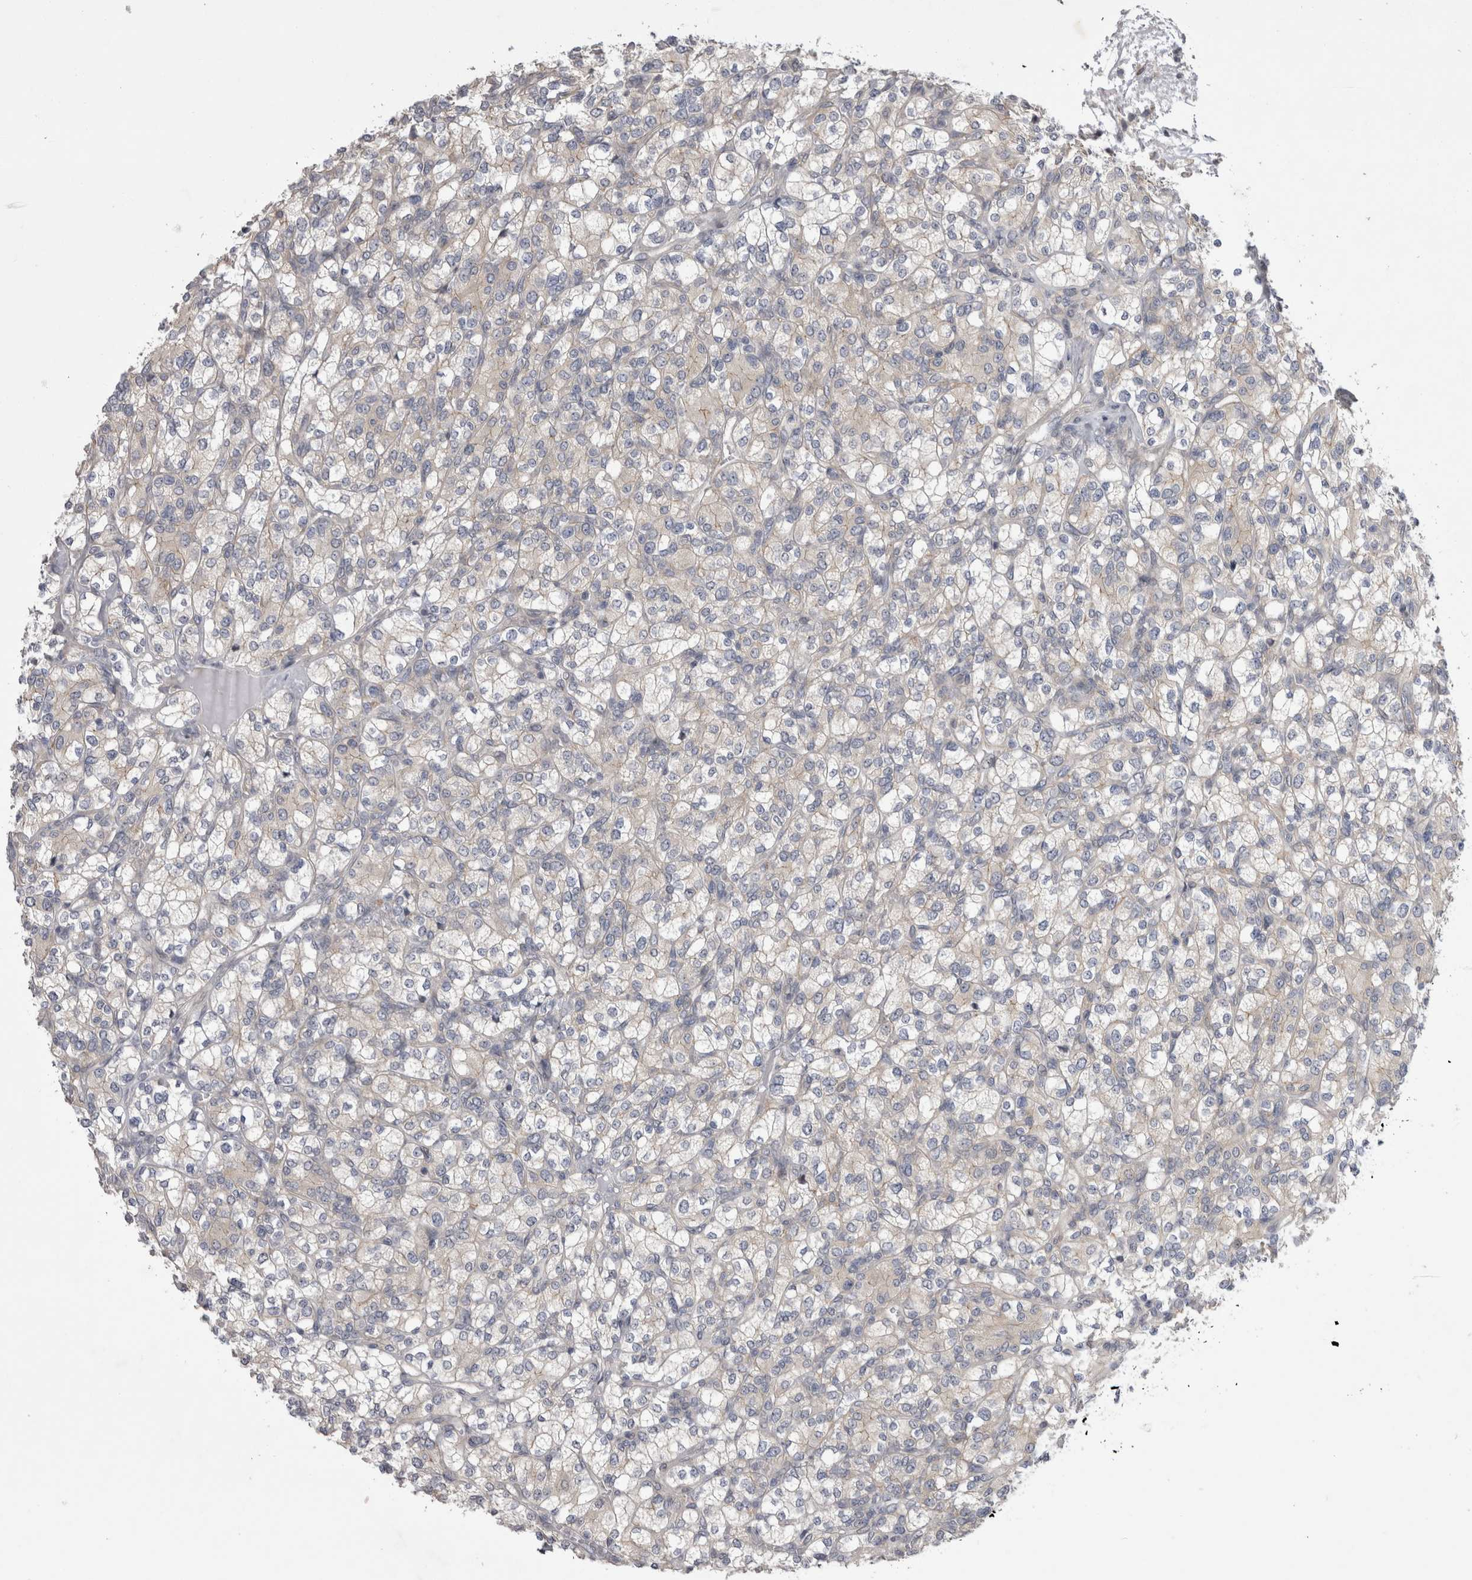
{"staining": {"intensity": "weak", "quantity": "25%-75%", "location": "cytoplasmic/membranous"}, "tissue": "renal cancer", "cell_type": "Tumor cells", "image_type": "cancer", "snomed": [{"axis": "morphology", "description": "Adenocarcinoma, NOS"}, {"axis": "topography", "description": "Kidney"}], "caption": "About 25%-75% of tumor cells in human renal cancer (adenocarcinoma) reveal weak cytoplasmic/membranous protein expression as visualized by brown immunohistochemical staining.", "gene": "NENF", "patient": {"sex": "male", "age": 77}}